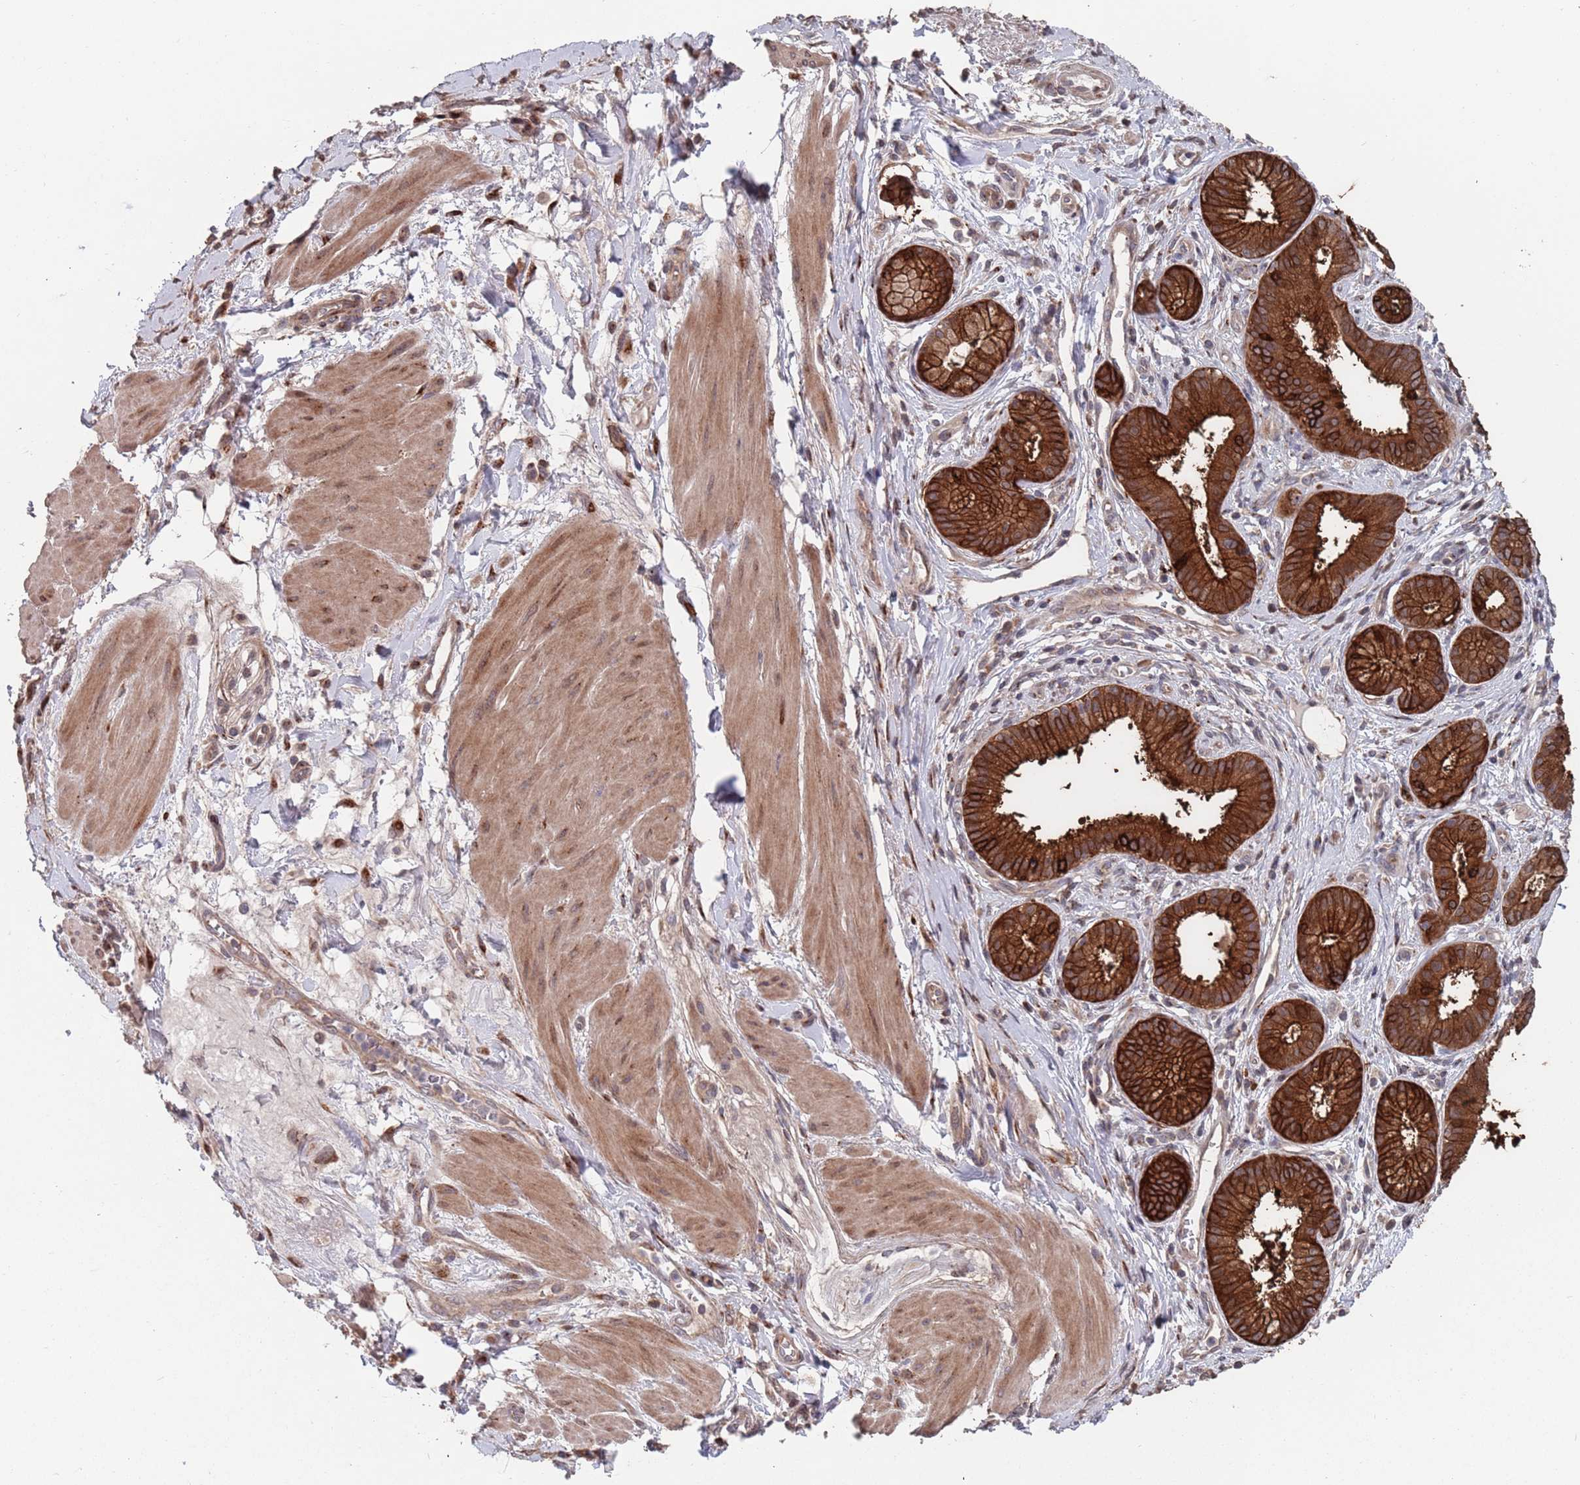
{"staining": {"intensity": "strong", "quantity": ">75%", "location": "cytoplasmic/membranous"}, "tissue": "pancreatic cancer", "cell_type": "Tumor cells", "image_type": "cancer", "snomed": [{"axis": "morphology", "description": "Adenocarcinoma, NOS"}, {"axis": "topography", "description": "Pancreas"}], "caption": "Adenocarcinoma (pancreatic) was stained to show a protein in brown. There is high levels of strong cytoplasmic/membranous expression in about >75% of tumor cells.", "gene": "UNC45A", "patient": {"sex": "male", "age": 72}}